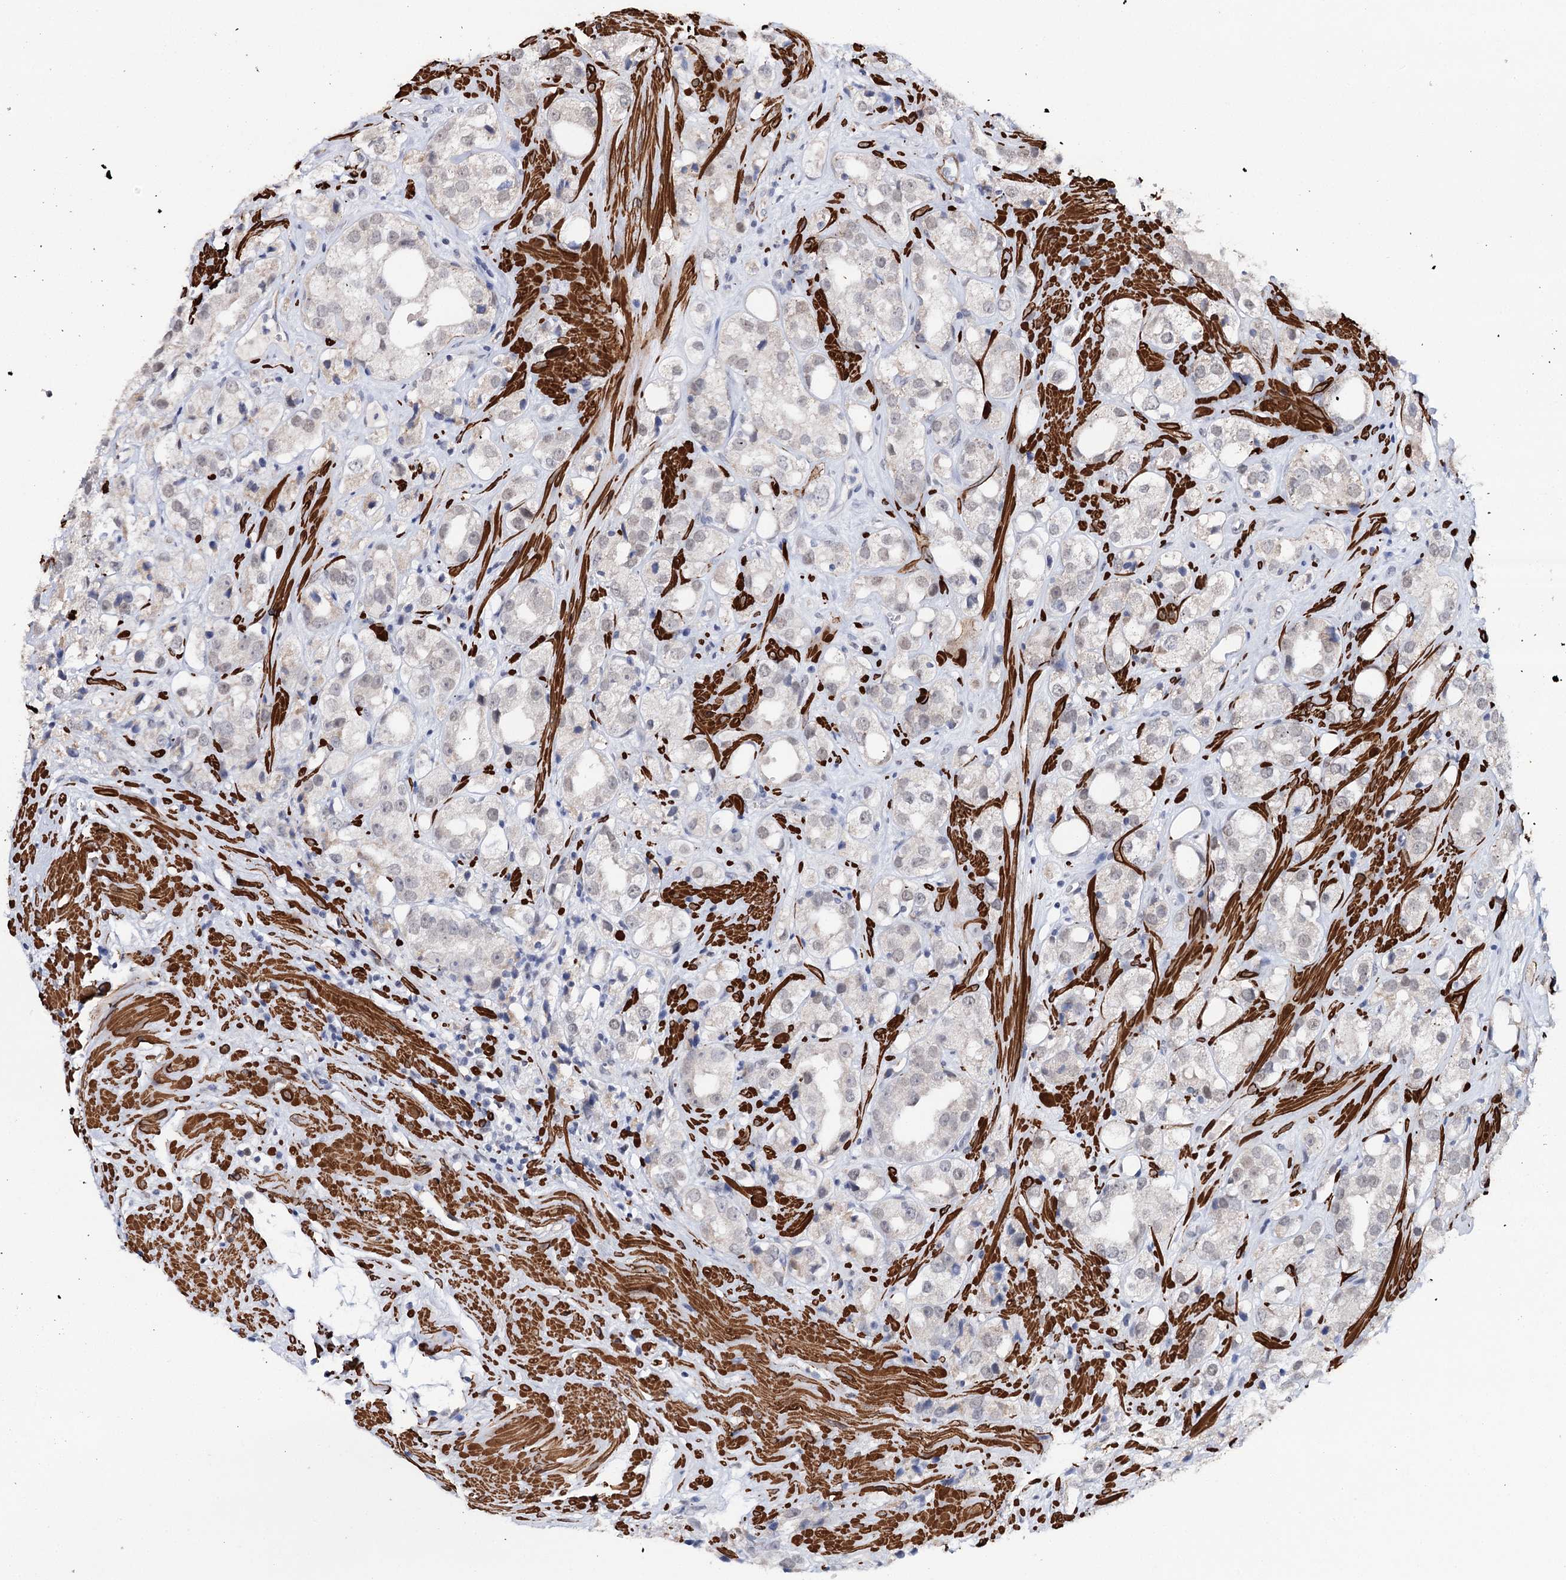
{"staining": {"intensity": "negative", "quantity": "none", "location": "none"}, "tissue": "prostate cancer", "cell_type": "Tumor cells", "image_type": "cancer", "snomed": [{"axis": "morphology", "description": "Adenocarcinoma, NOS"}, {"axis": "topography", "description": "Prostate"}], "caption": "Immunohistochemistry (IHC) photomicrograph of neoplastic tissue: human prostate cancer stained with DAB exhibits no significant protein staining in tumor cells. The staining is performed using DAB brown chromogen with nuclei counter-stained in using hematoxylin.", "gene": "CFAP46", "patient": {"sex": "male", "age": 79}}